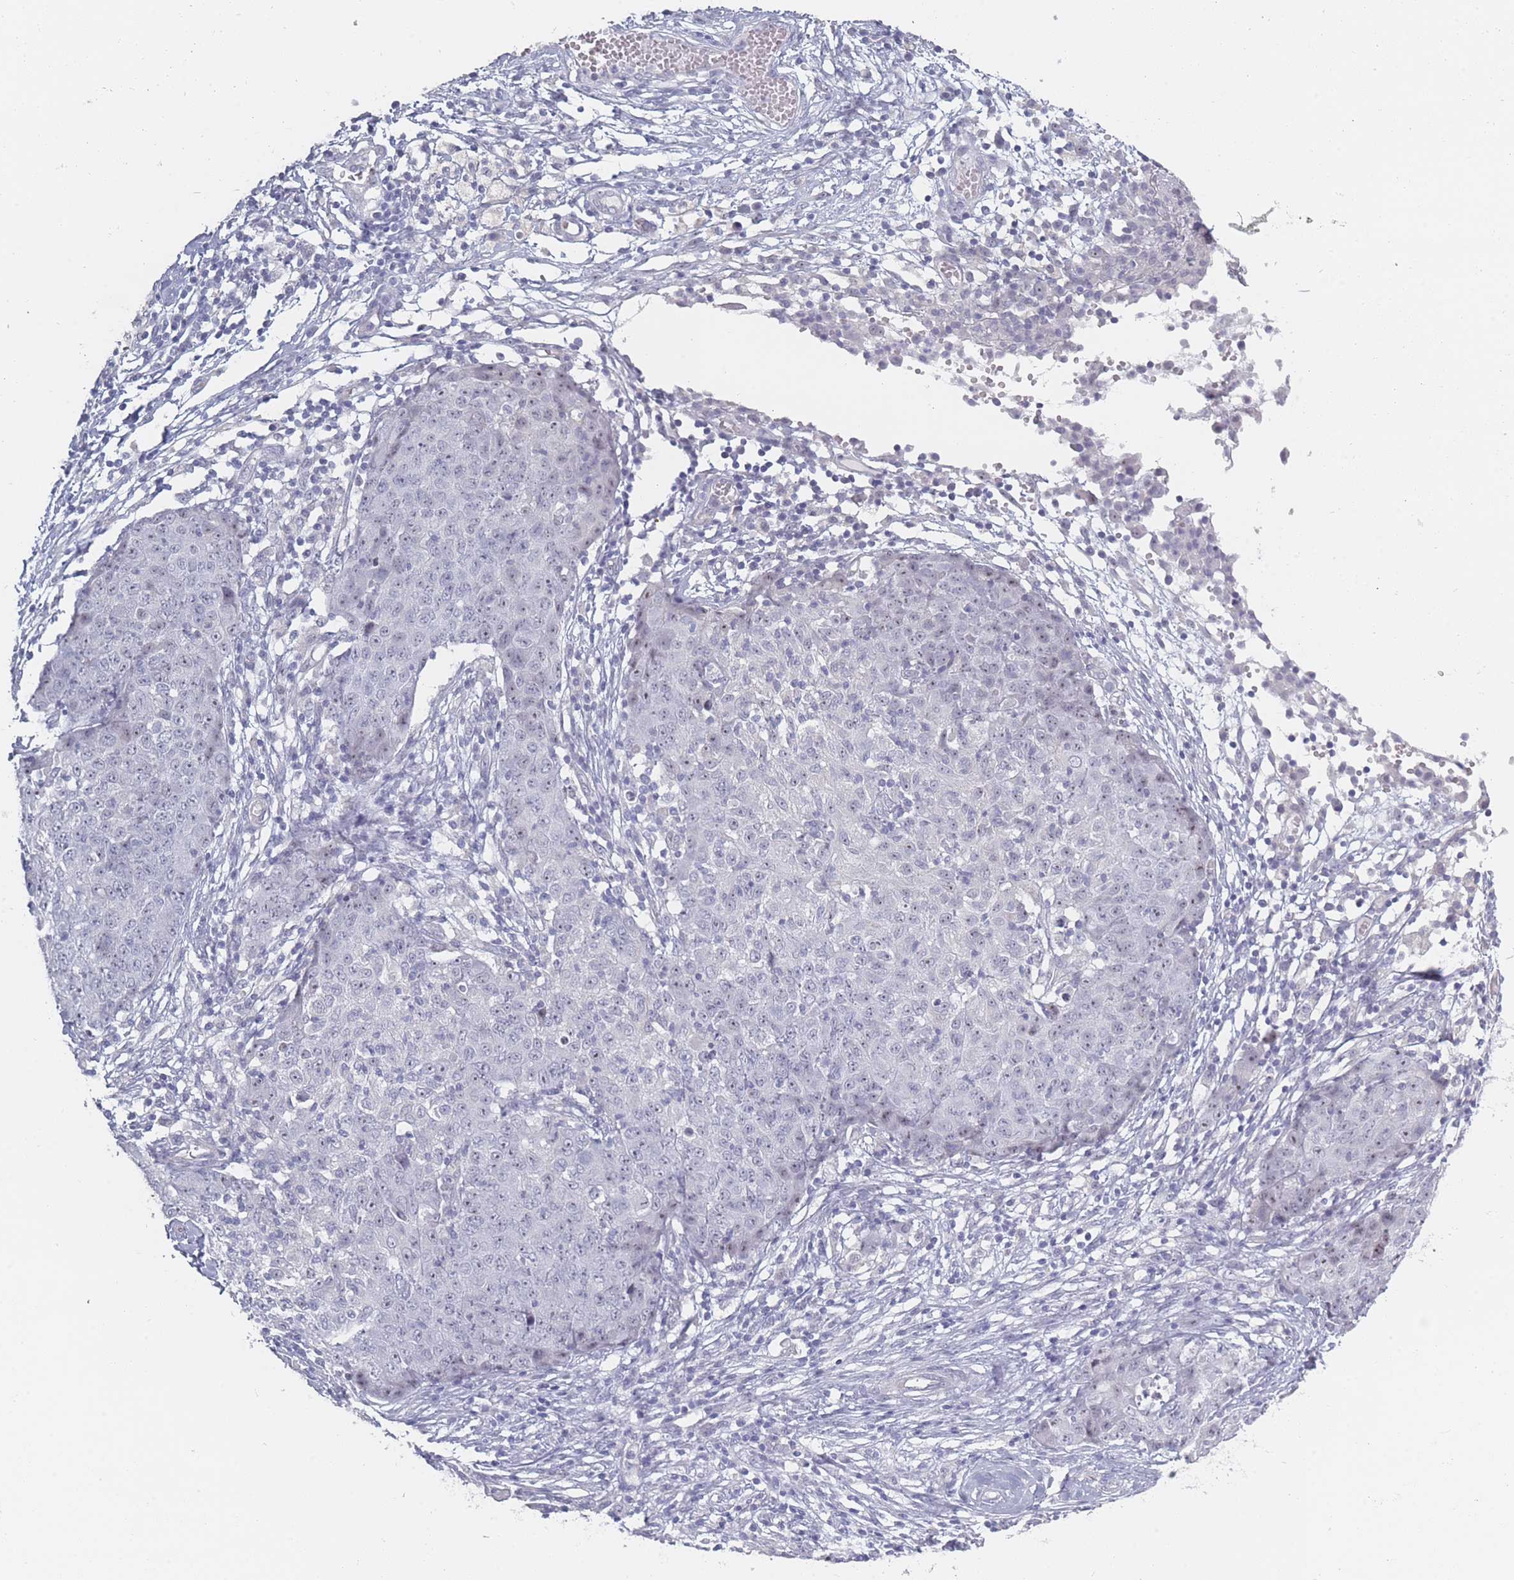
{"staining": {"intensity": "negative", "quantity": "none", "location": "none"}, "tissue": "ovarian cancer", "cell_type": "Tumor cells", "image_type": "cancer", "snomed": [{"axis": "morphology", "description": "Carcinoma, endometroid"}, {"axis": "topography", "description": "Ovary"}], "caption": "This is an IHC histopathology image of human ovarian cancer (endometroid carcinoma). There is no positivity in tumor cells.", "gene": "ROS1", "patient": {"sex": "female", "age": 42}}